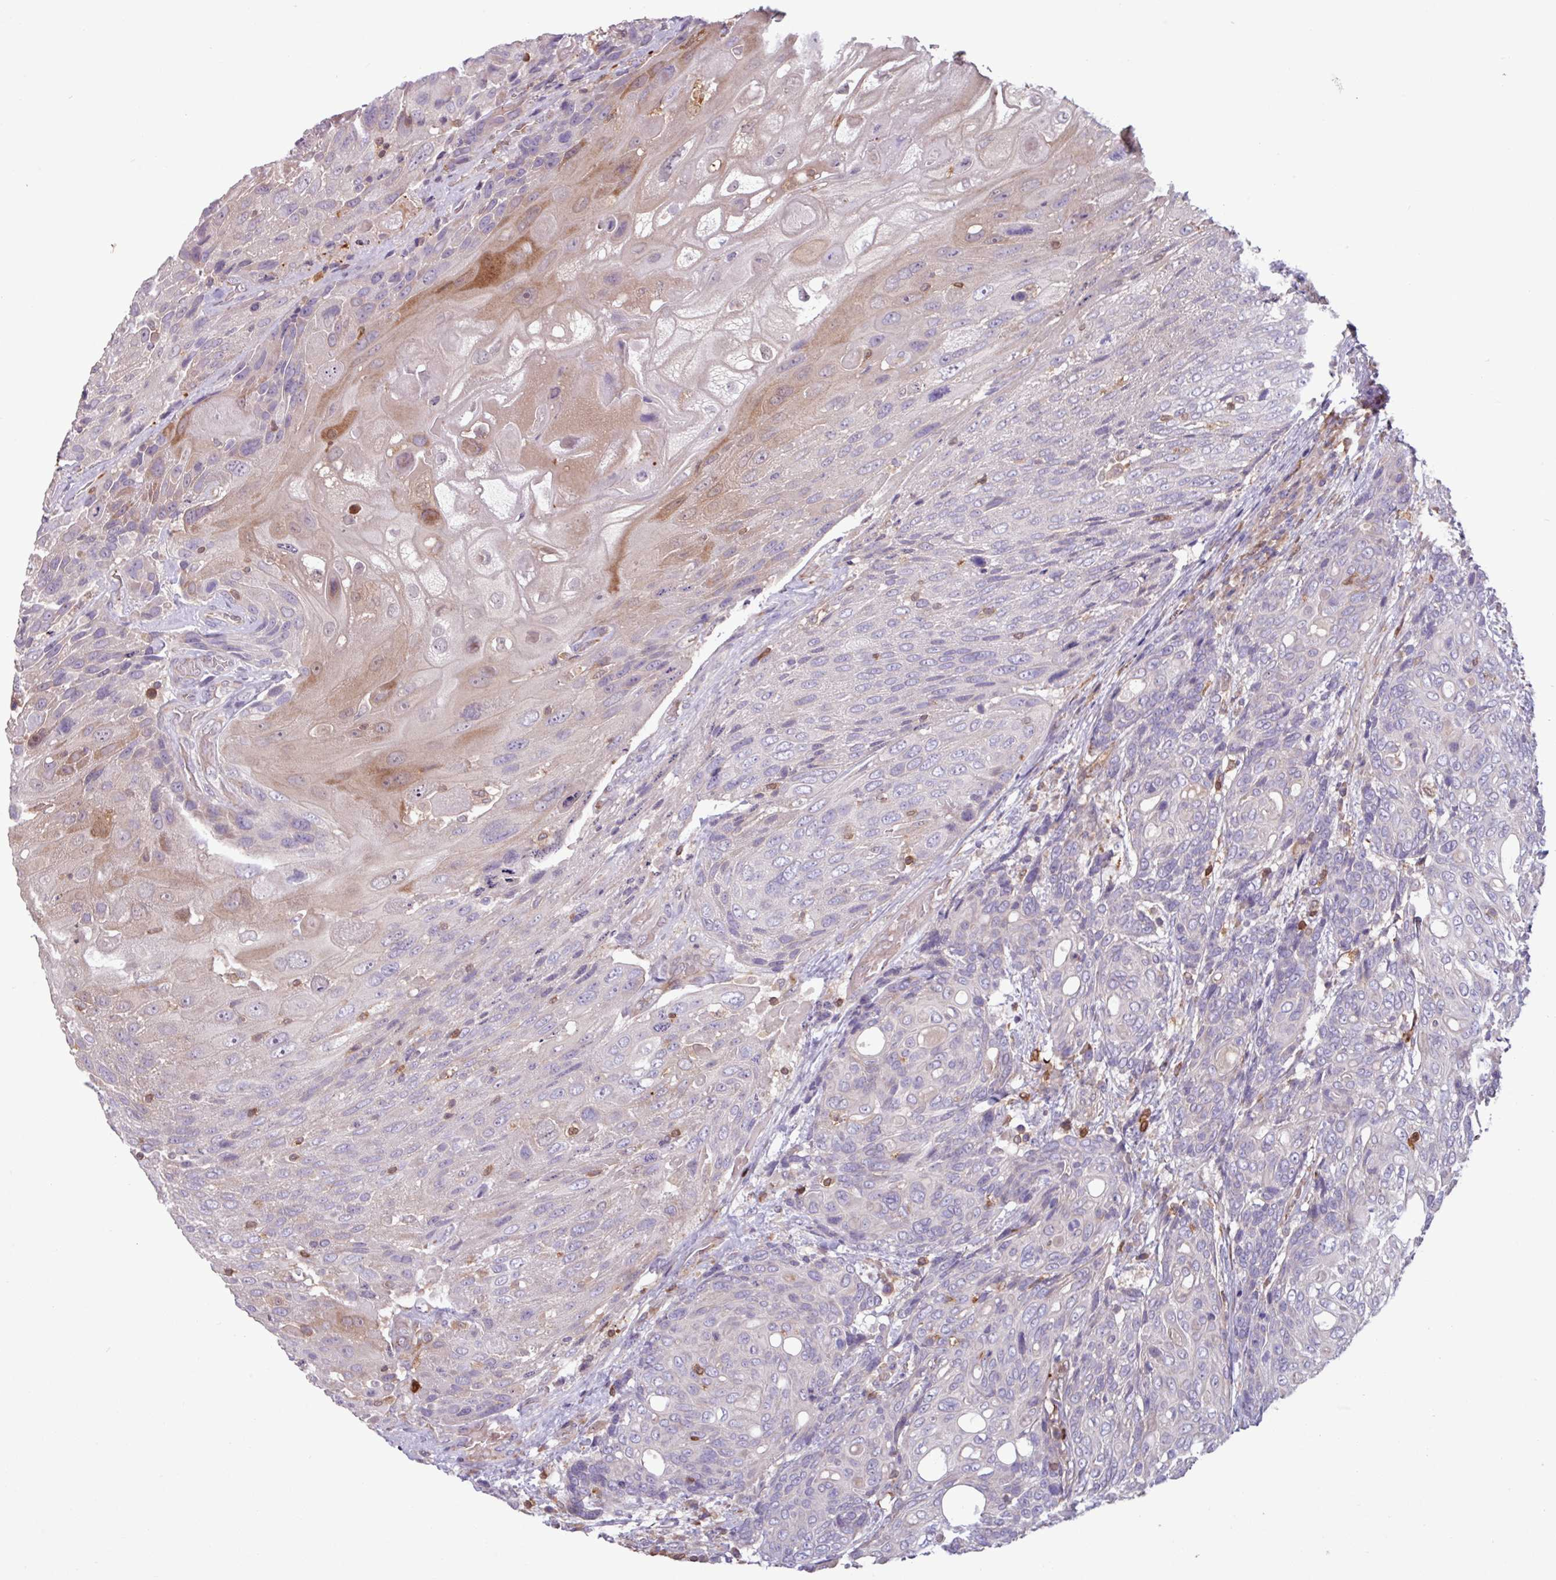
{"staining": {"intensity": "moderate", "quantity": "<25%", "location": "cytoplasmic/membranous,nuclear"}, "tissue": "urothelial cancer", "cell_type": "Tumor cells", "image_type": "cancer", "snomed": [{"axis": "morphology", "description": "Urothelial carcinoma, High grade"}, {"axis": "topography", "description": "Urinary bladder"}], "caption": "A brown stain labels moderate cytoplasmic/membranous and nuclear expression of a protein in human urothelial carcinoma (high-grade) tumor cells.", "gene": "SEC61G", "patient": {"sex": "female", "age": 70}}